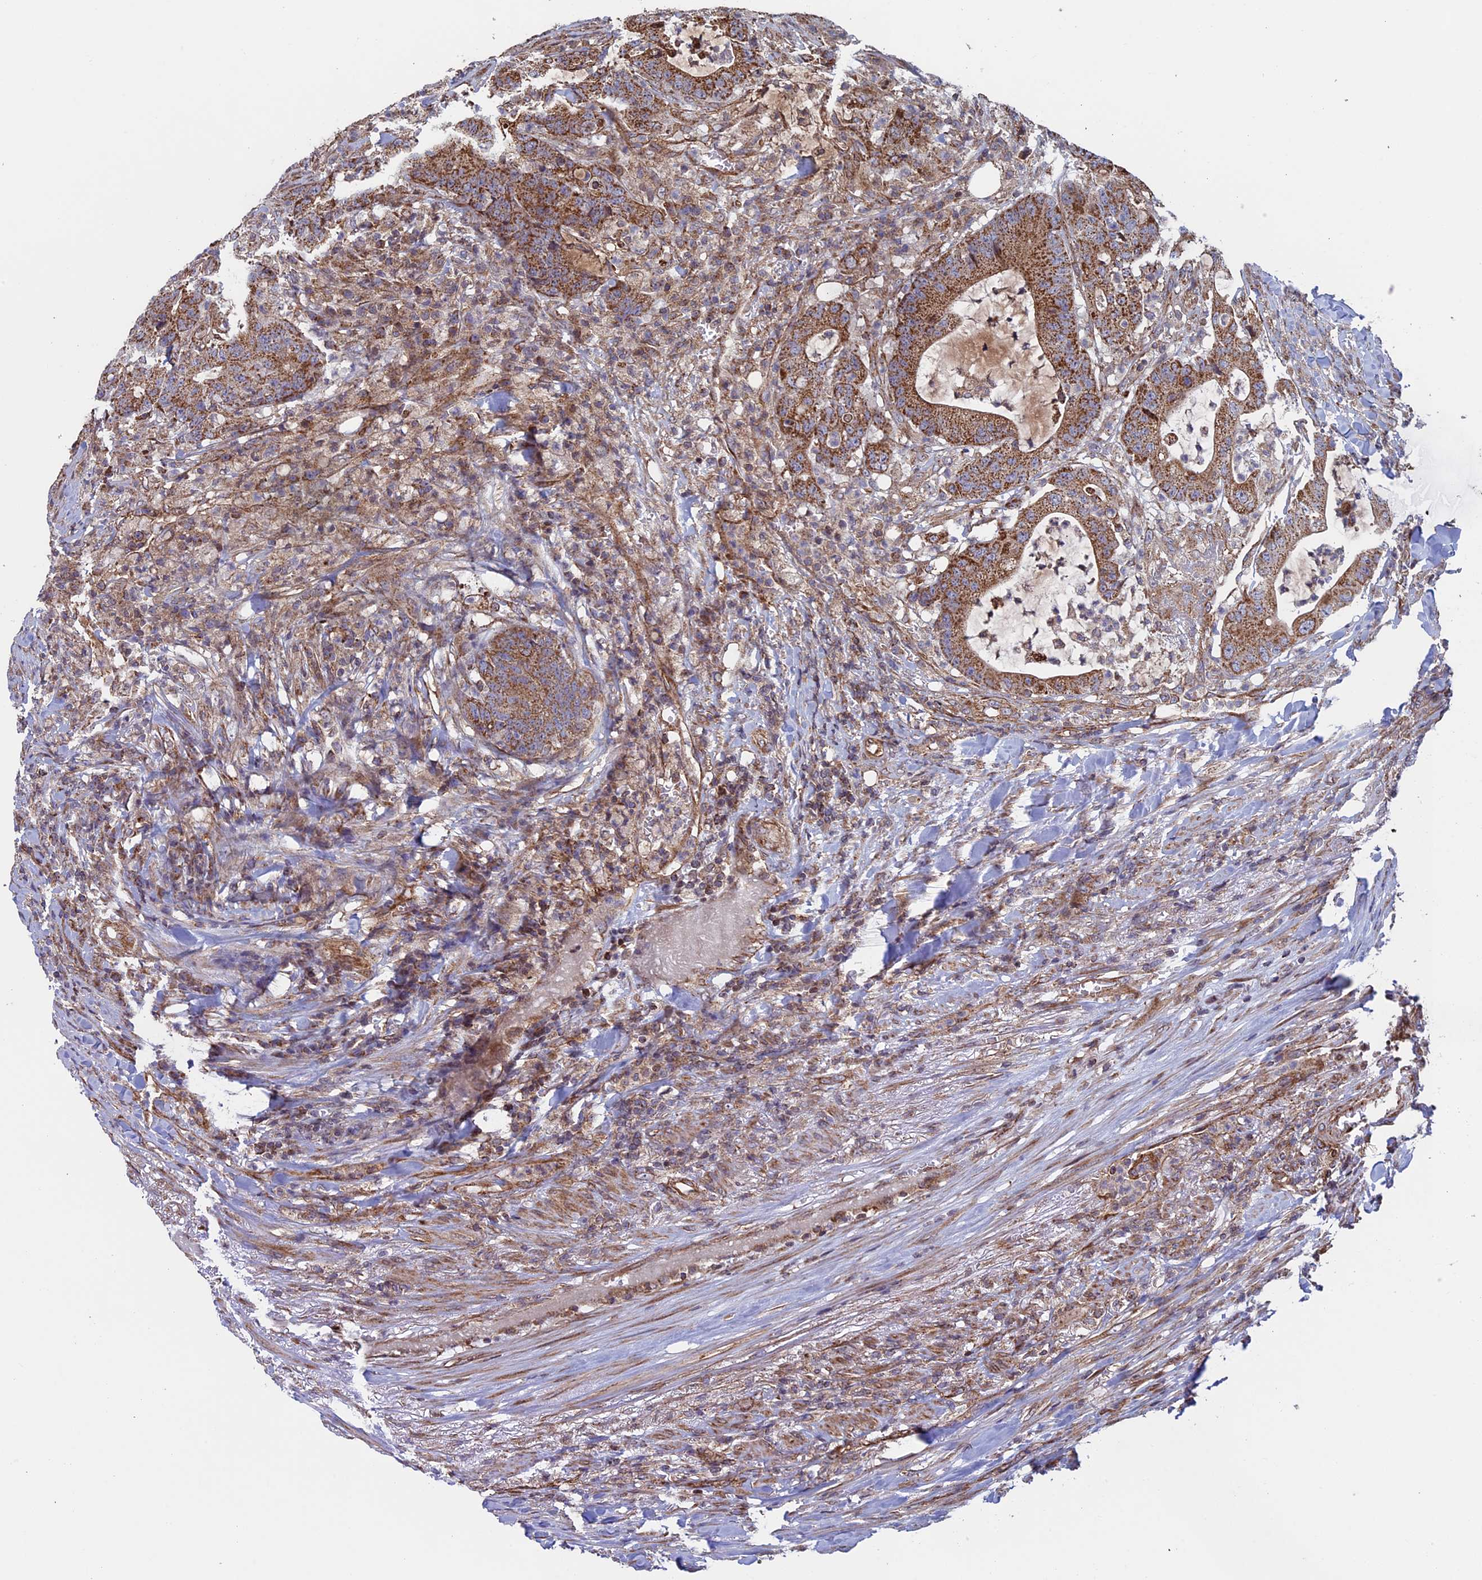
{"staining": {"intensity": "moderate", "quantity": ">75%", "location": "cytoplasmic/membranous"}, "tissue": "colorectal cancer", "cell_type": "Tumor cells", "image_type": "cancer", "snomed": [{"axis": "morphology", "description": "Adenocarcinoma, NOS"}, {"axis": "topography", "description": "Colon"}], "caption": "Human colorectal adenocarcinoma stained with a brown dye displays moderate cytoplasmic/membranous positive positivity in about >75% of tumor cells.", "gene": "CCDC8", "patient": {"sex": "female", "age": 84}}